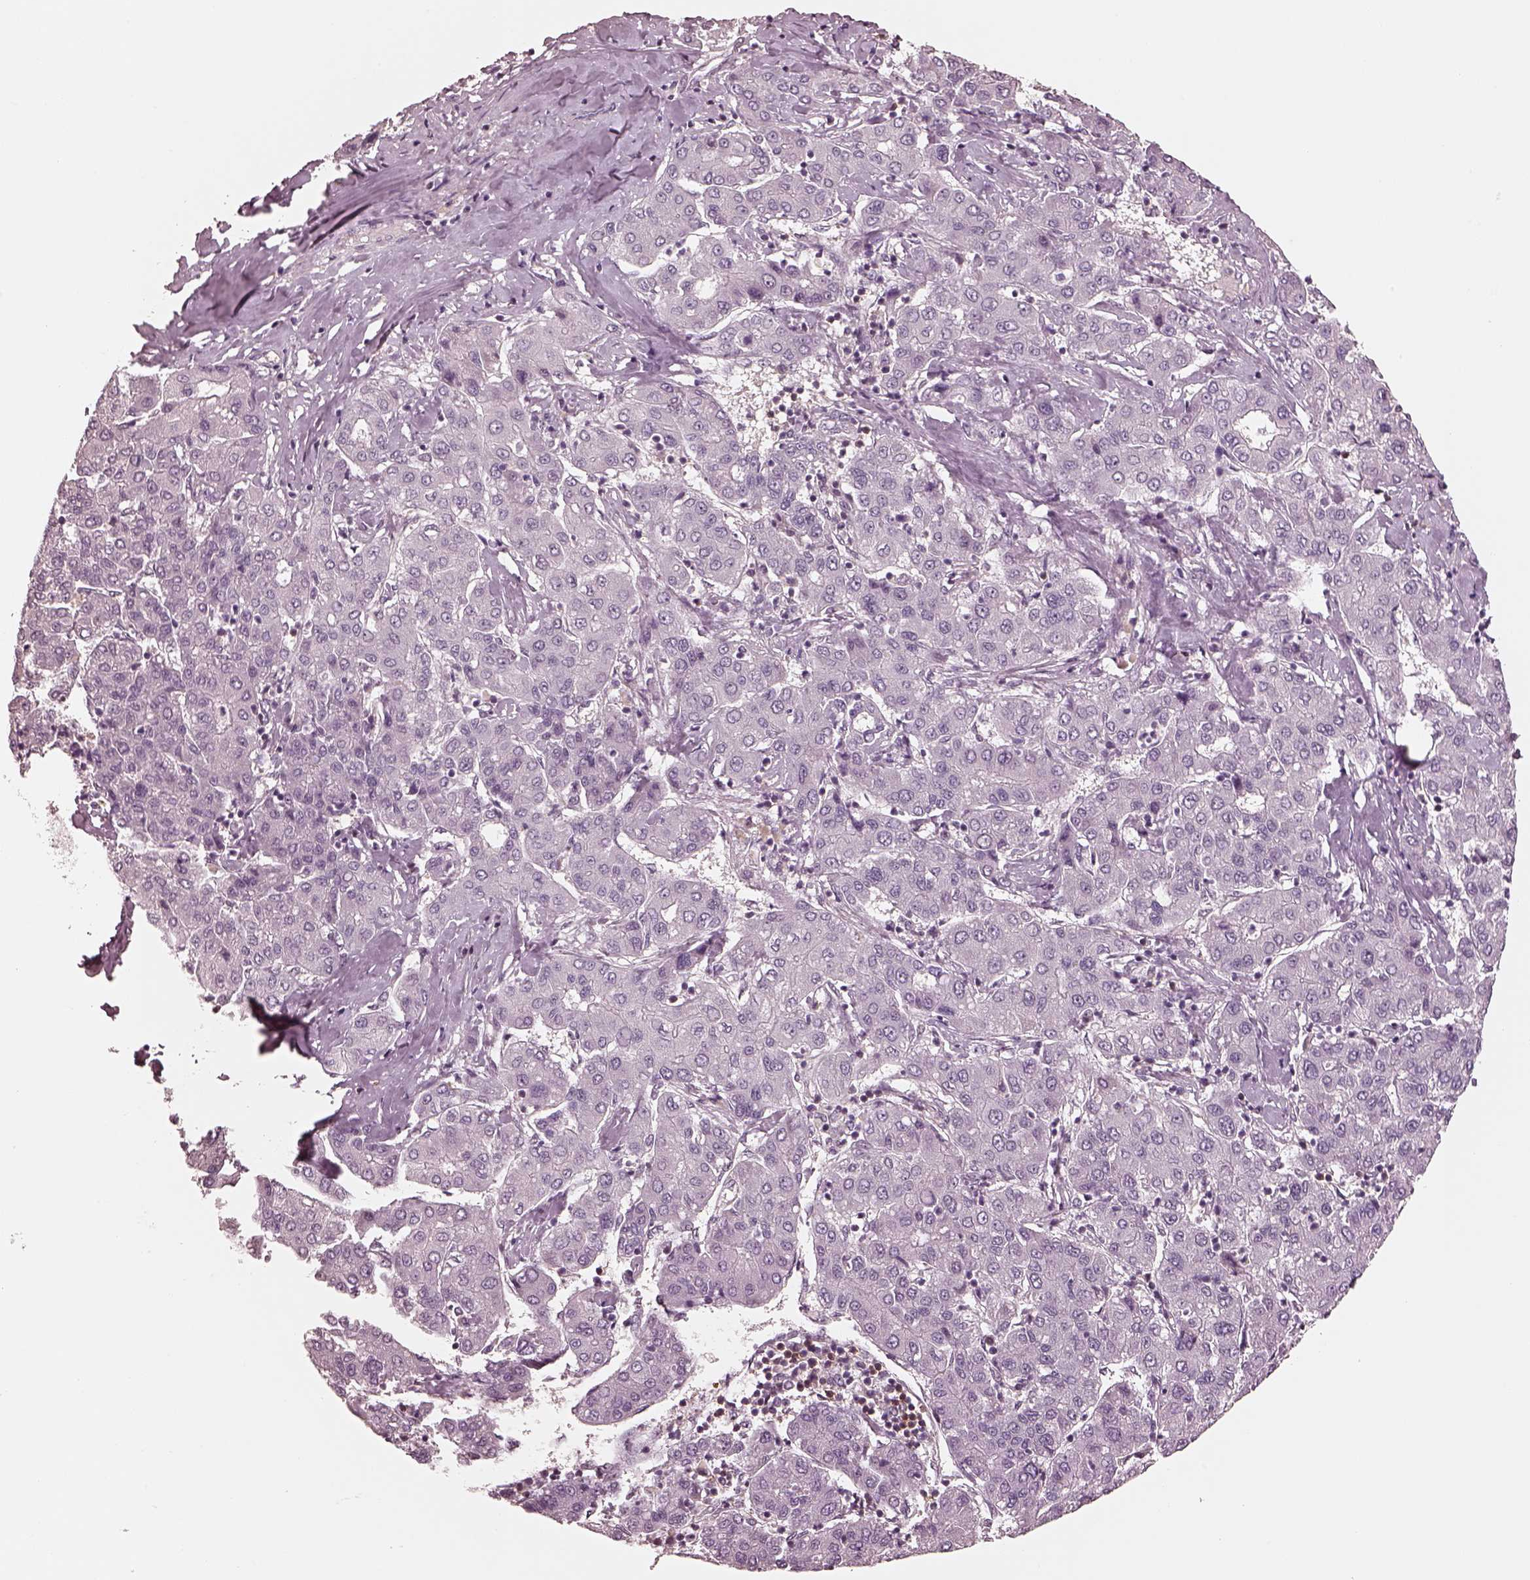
{"staining": {"intensity": "negative", "quantity": "none", "location": "none"}, "tissue": "liver cancer", "cell_type": "Tumor cells", "image_type": "cancer", "snomed": [{"axis": "morphology", "description": "Carcinoma, Hepatocellular, NOS"}, {"axis": "topography", "description": "Liver"}], "caption": "Hepatocellular carcinoma (liver) was stained to show a protein in brown. There is no significant positivity in tumor cells. (Brightfield microscopy of DAB (3,3'-diaminobenzidine) immunohistochemistry (IHC) at high magnification).", "gene": "EGR4", "patient": {"sex": "male", "age": 65}}